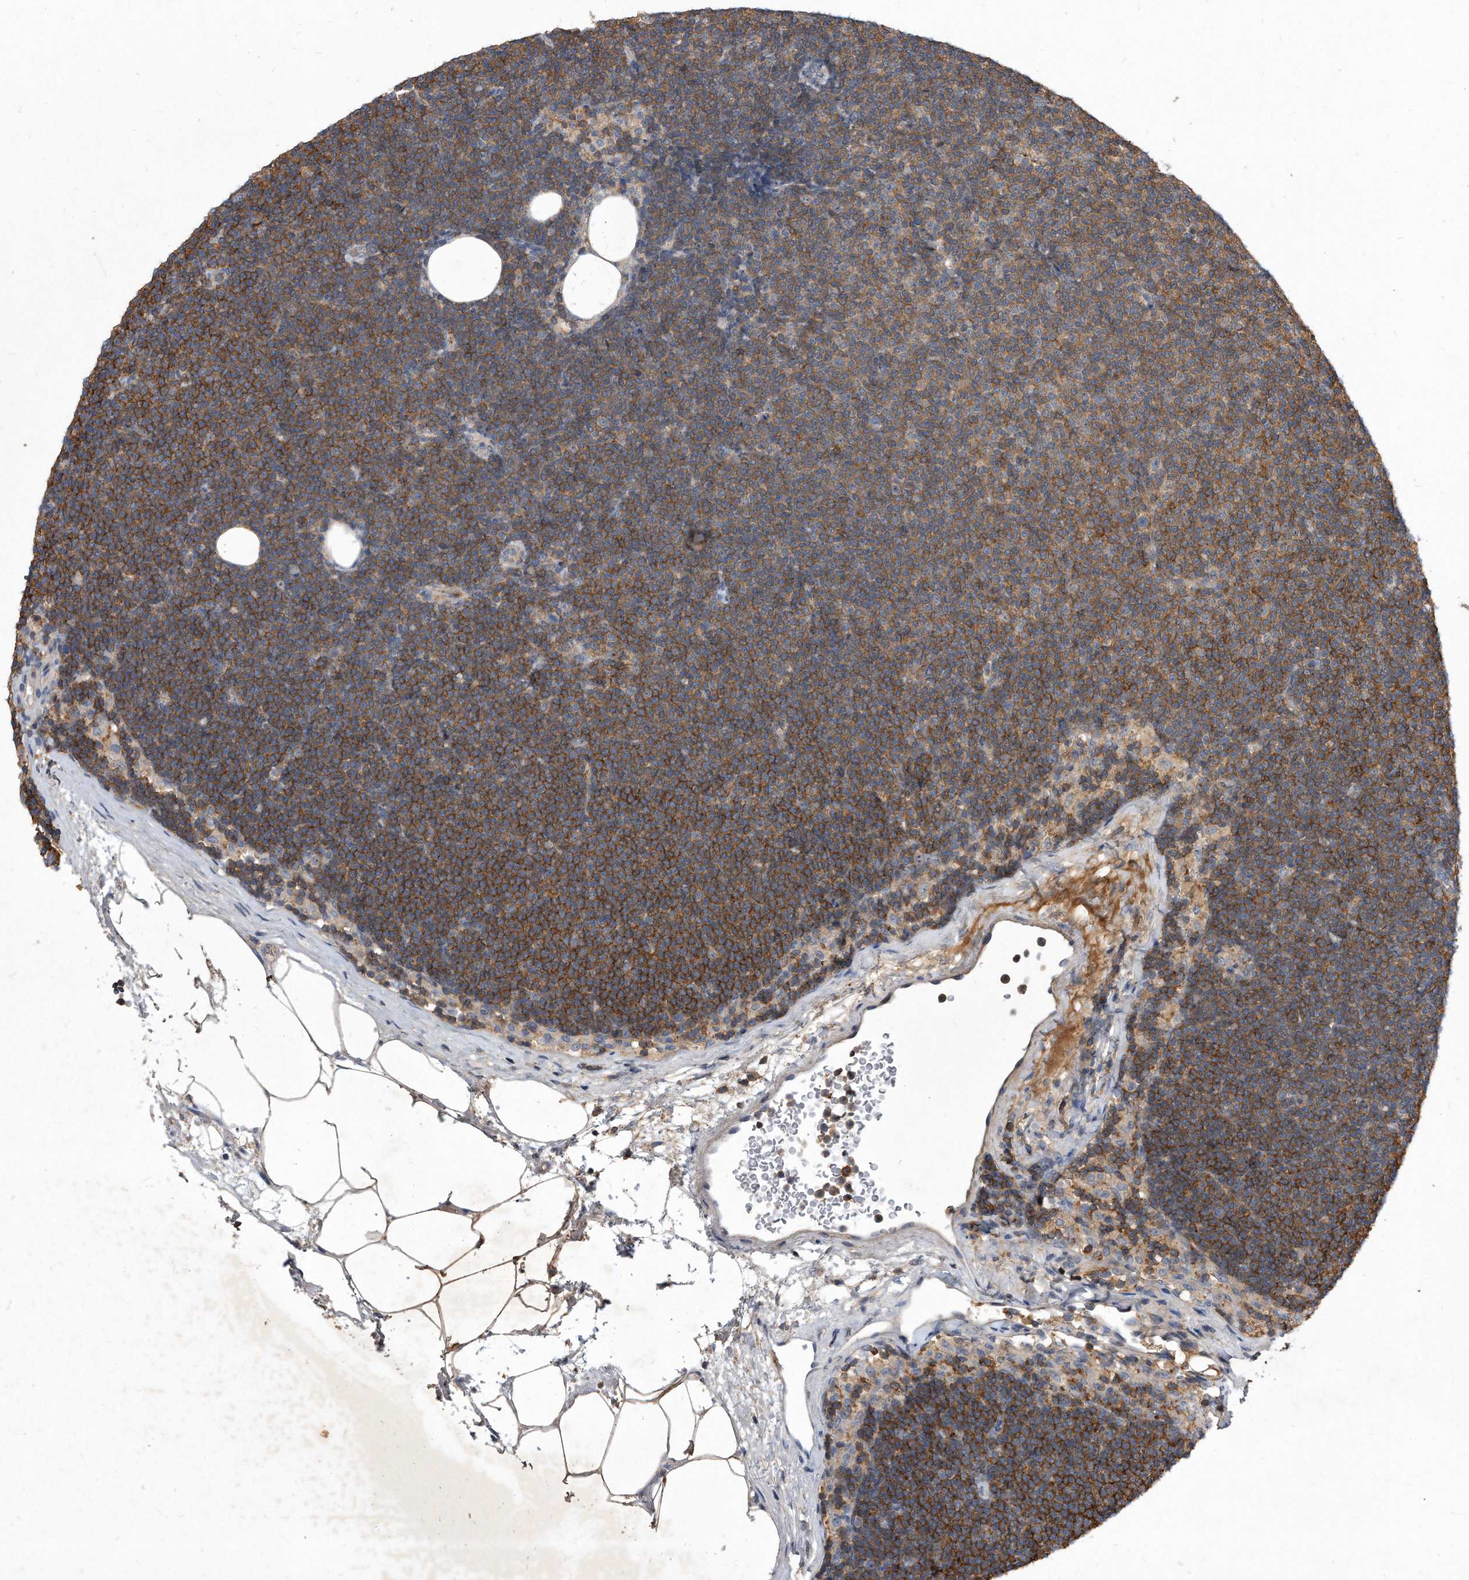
{"staining": {"intensity": "moderate", "quantity": ">75%", "location": "cytoplasmic/membranous"}, "tissue": "lymphoma", "cell_type": "Tumor cells", "image_type": "cancer", "snomed": [{"axis": "morphology", "description": "Malignant lymphoma, non-Hodgkin's type, Low grade"}, {"axis": "topography", "description": "Lymph node"}], "caption": "Immunohistochemistry (IHC) micrograph of human lymphoma stained for a protein (brown), which demonstrates medium levels of moderate cytoplasmic/membranous positivity in about >75% of tumor cells.", "gene": "PGBD2", "patient": {"sex": "female", "age": 53}}